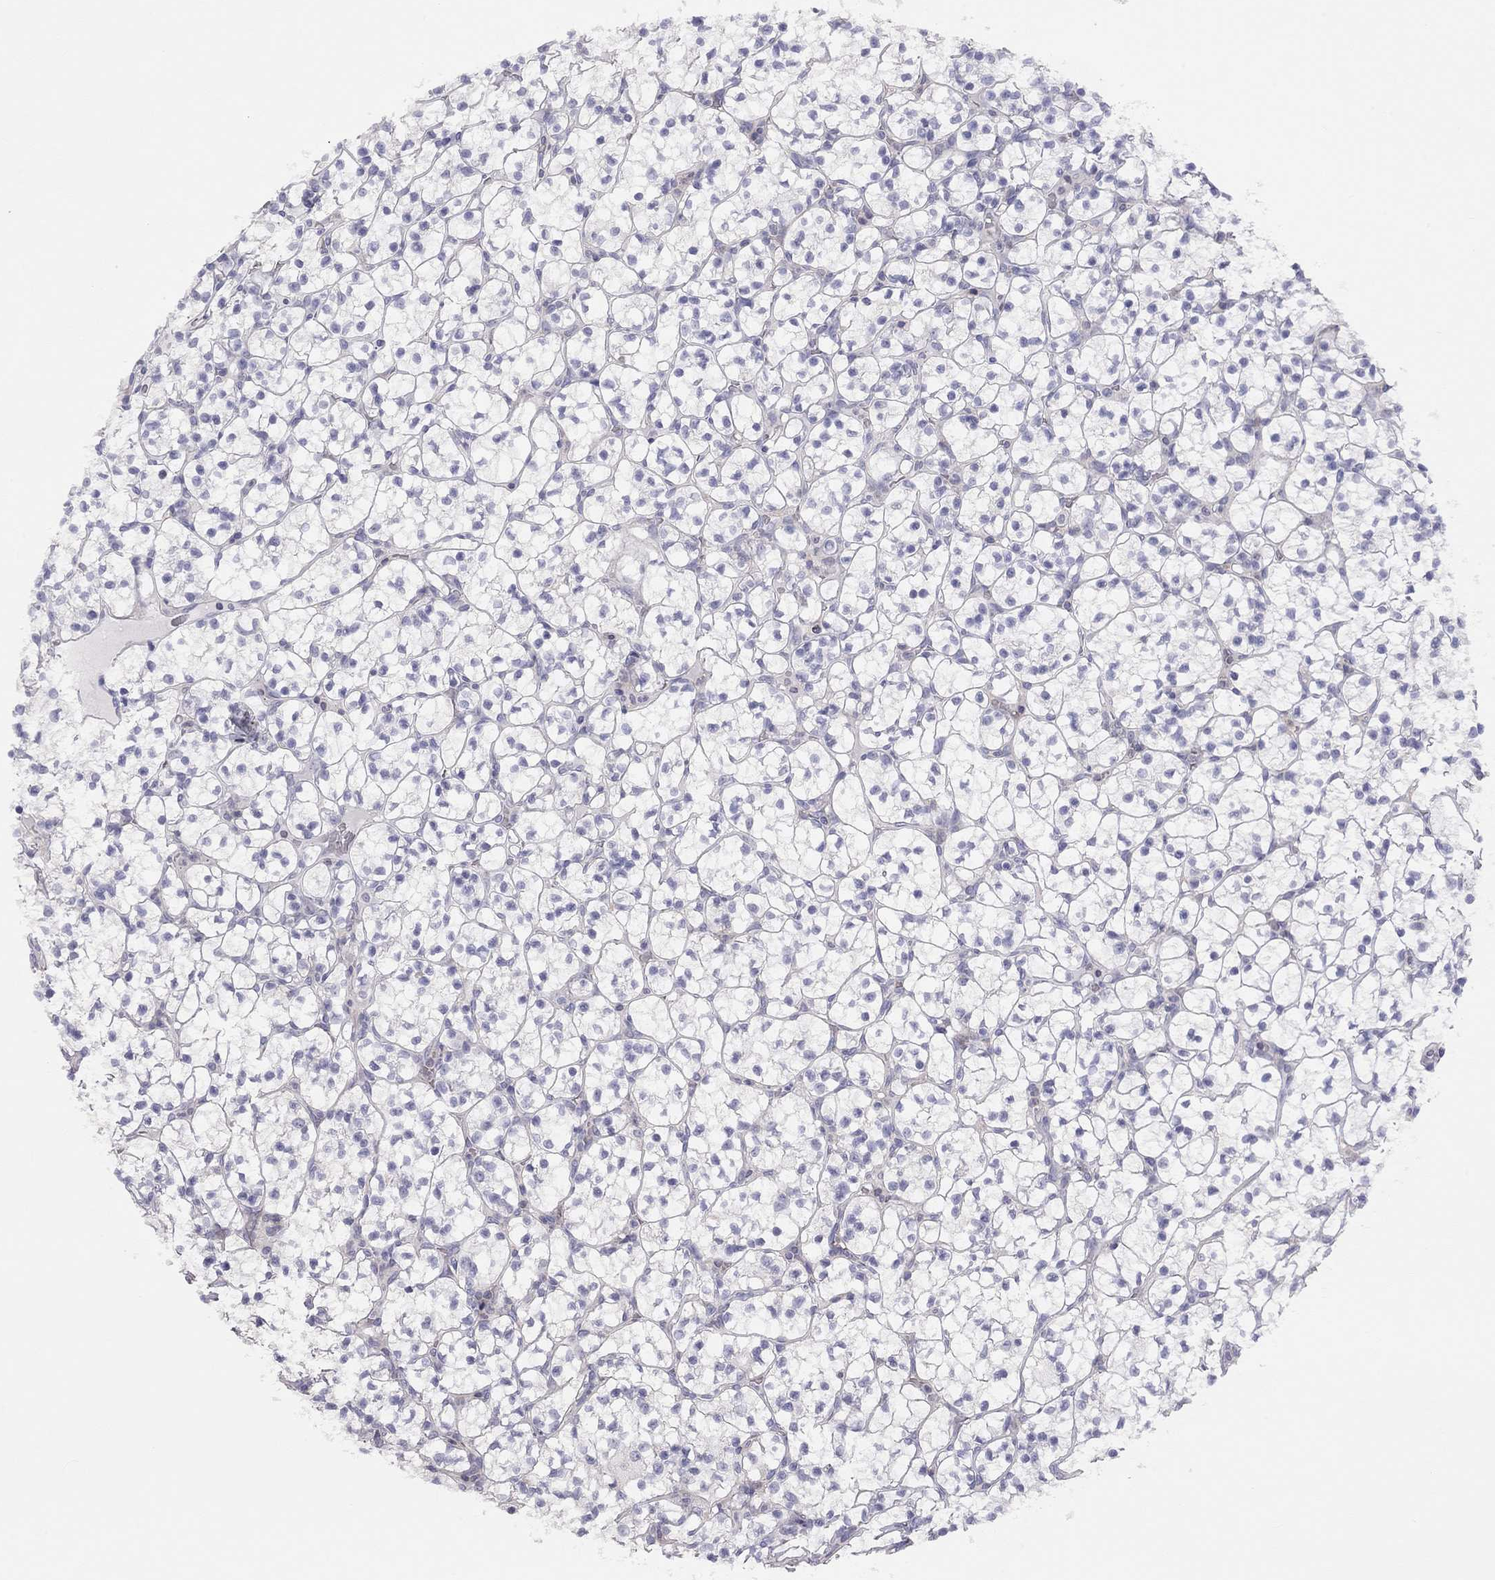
{"staining": {"intensity": "negative", "quantity": "none", "location": "none"}, "tissue": "renal cancer", "cell_type": "Tumor cells", "image_type": "cancer", "snomed": [{"axis": "morphology", "description": "Adenocarcinoma, NOS"}, {"axis": "topography", "description": "Kidney"}], "caption": "The immunohistochemistry micrograph has no significant positivity in tumor cells of adenocarcinoma (renal) tissue. (Stains: DAB (3,3'-diaminobenzidine) IHC with hematoxylin counter stain, Microscopy: brightfield microscopy at high magnification).", "gene": "ADCYAP1", "patient": {"sex": "female", "age": 89}}